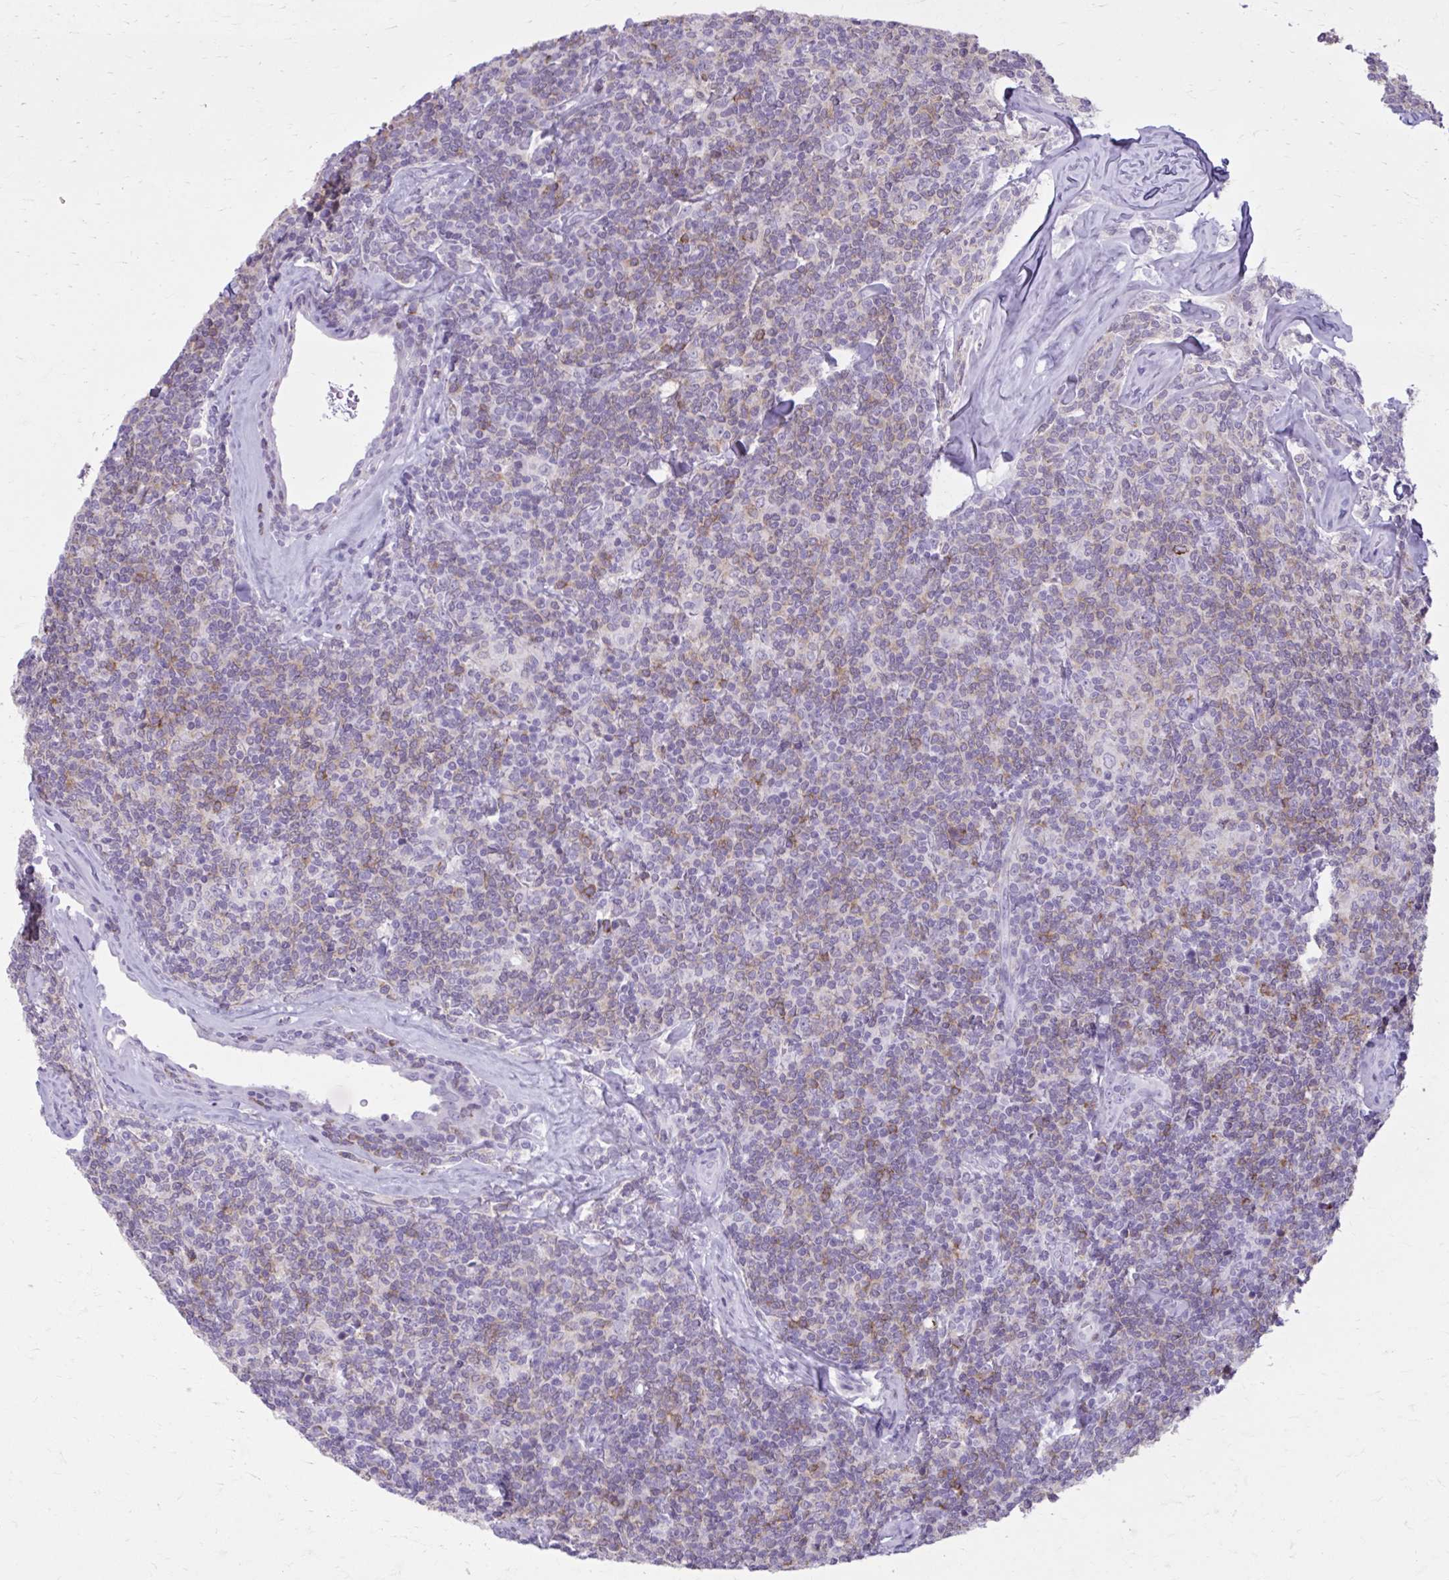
{"staining": {"intensity": "weak", "quantity": "25%-75%", "location": "cytoplasmic/membranous"}, "tissue": "lymphoma", "cell_type": "Tumor cells", "image_type": "cancer", "snomed": [{"axis": "morphology", "description": "Malignant lymphoma, non-Hodgkin's type, Low grade"}, {"axis": "topography", "description": "Lymph node"}], "caption": "This micrograph exhibits lymphoma stained with immunohistochemistry to label a protein in brown. The cytoplasmic/membranous of tumor cells show weak positivity for the protein. Nuclei are counter-stained blue.", "gene": "OR4B1", "patient": {"sex": "female", "age": 56}}